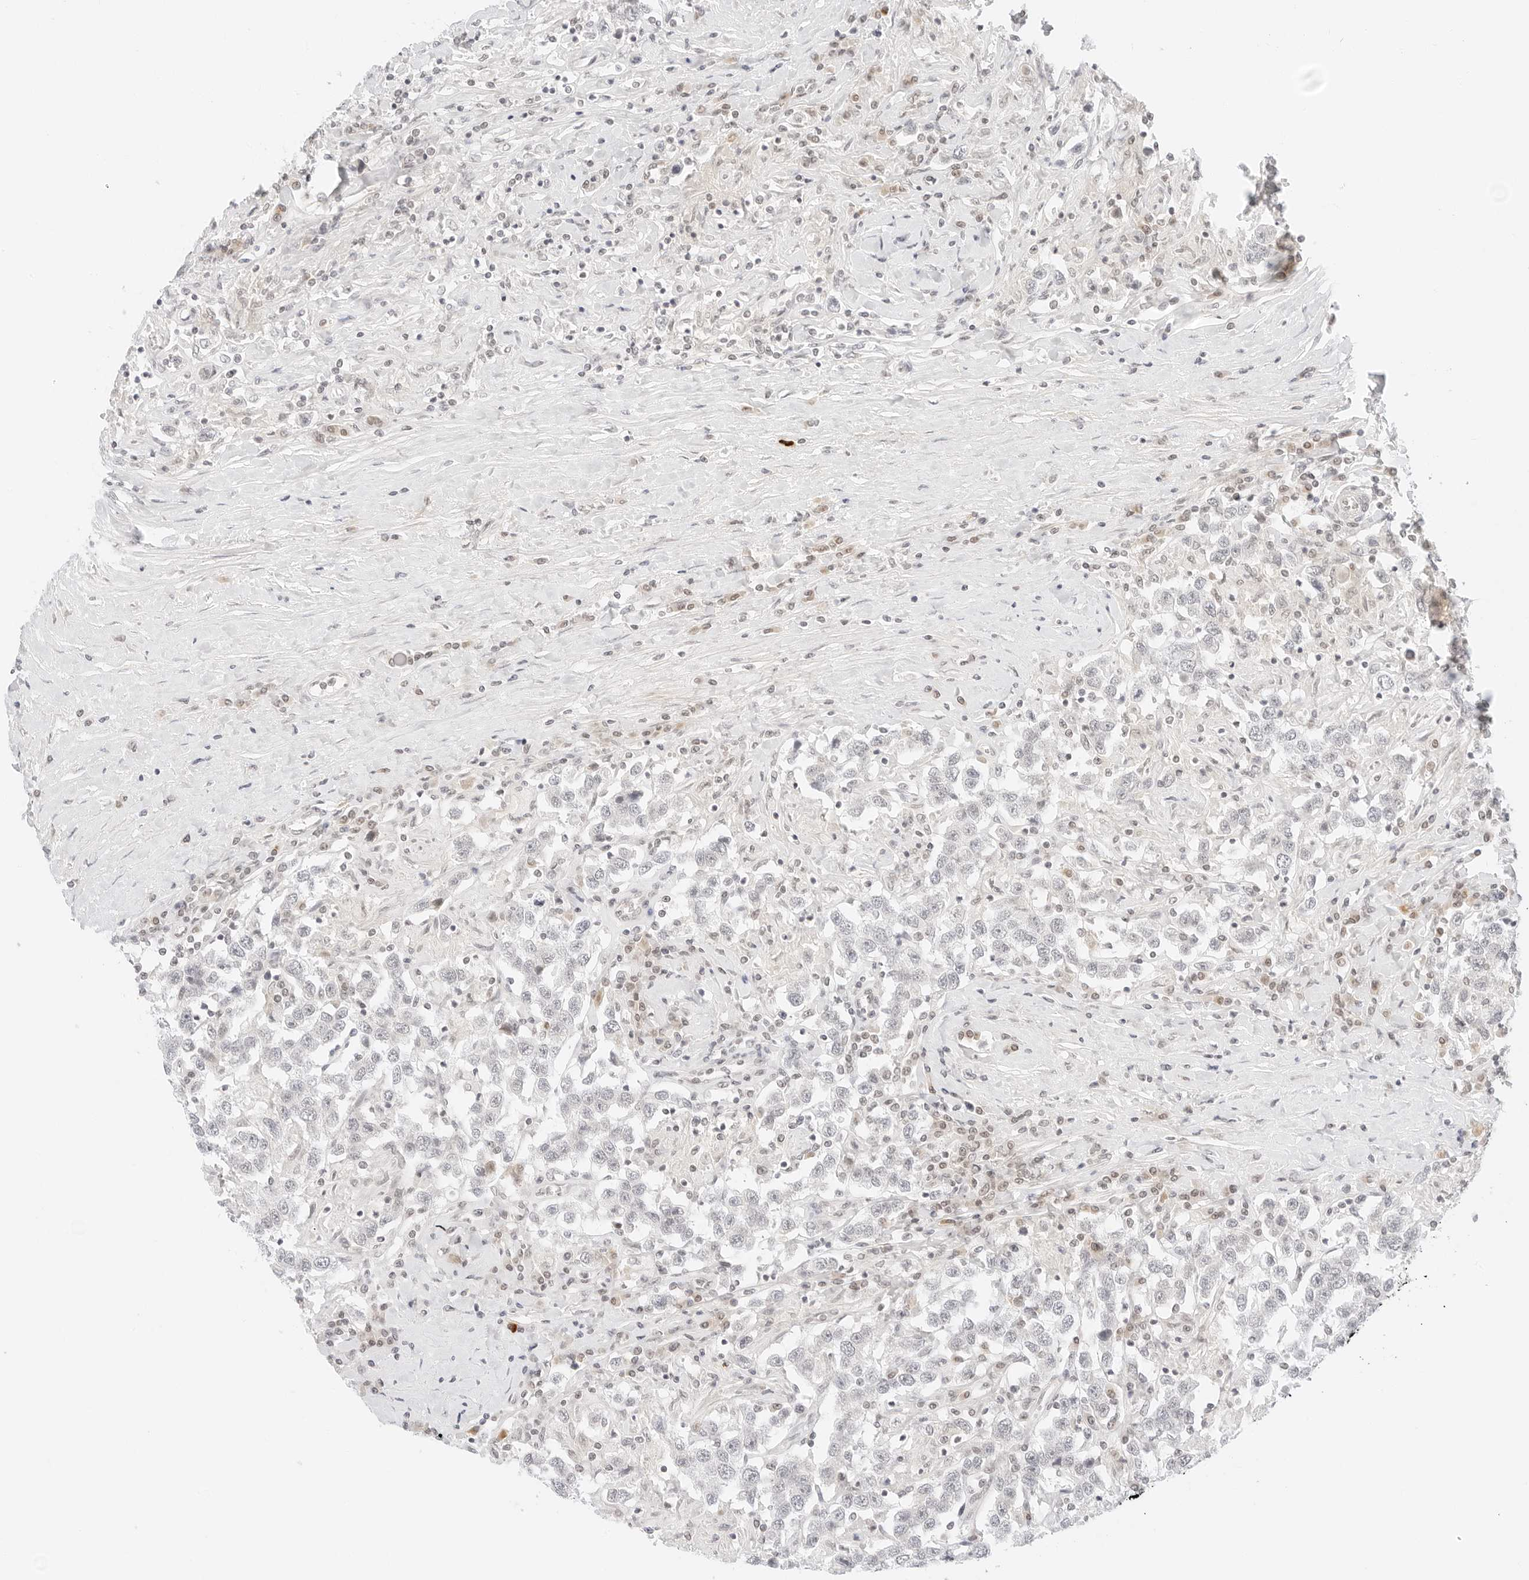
{"staining": {"intensity": "negative", "quantity": "none", "location": "none"}, "tissue": "testis cancer", "cell_type": "Tumor cells", "image_type": "cancer", "snomed": [{"axis": "morphology", "description": "Seminoma, NOS"}, {"axis": "topography", "description": "Testis"}], "caption": "Immunohistochemical staining of human testis cancer (seminoma) shows no significant expression in tumor cells.", "gene": "POLR3C", "patient": {"sex": "male", "age": 41}}